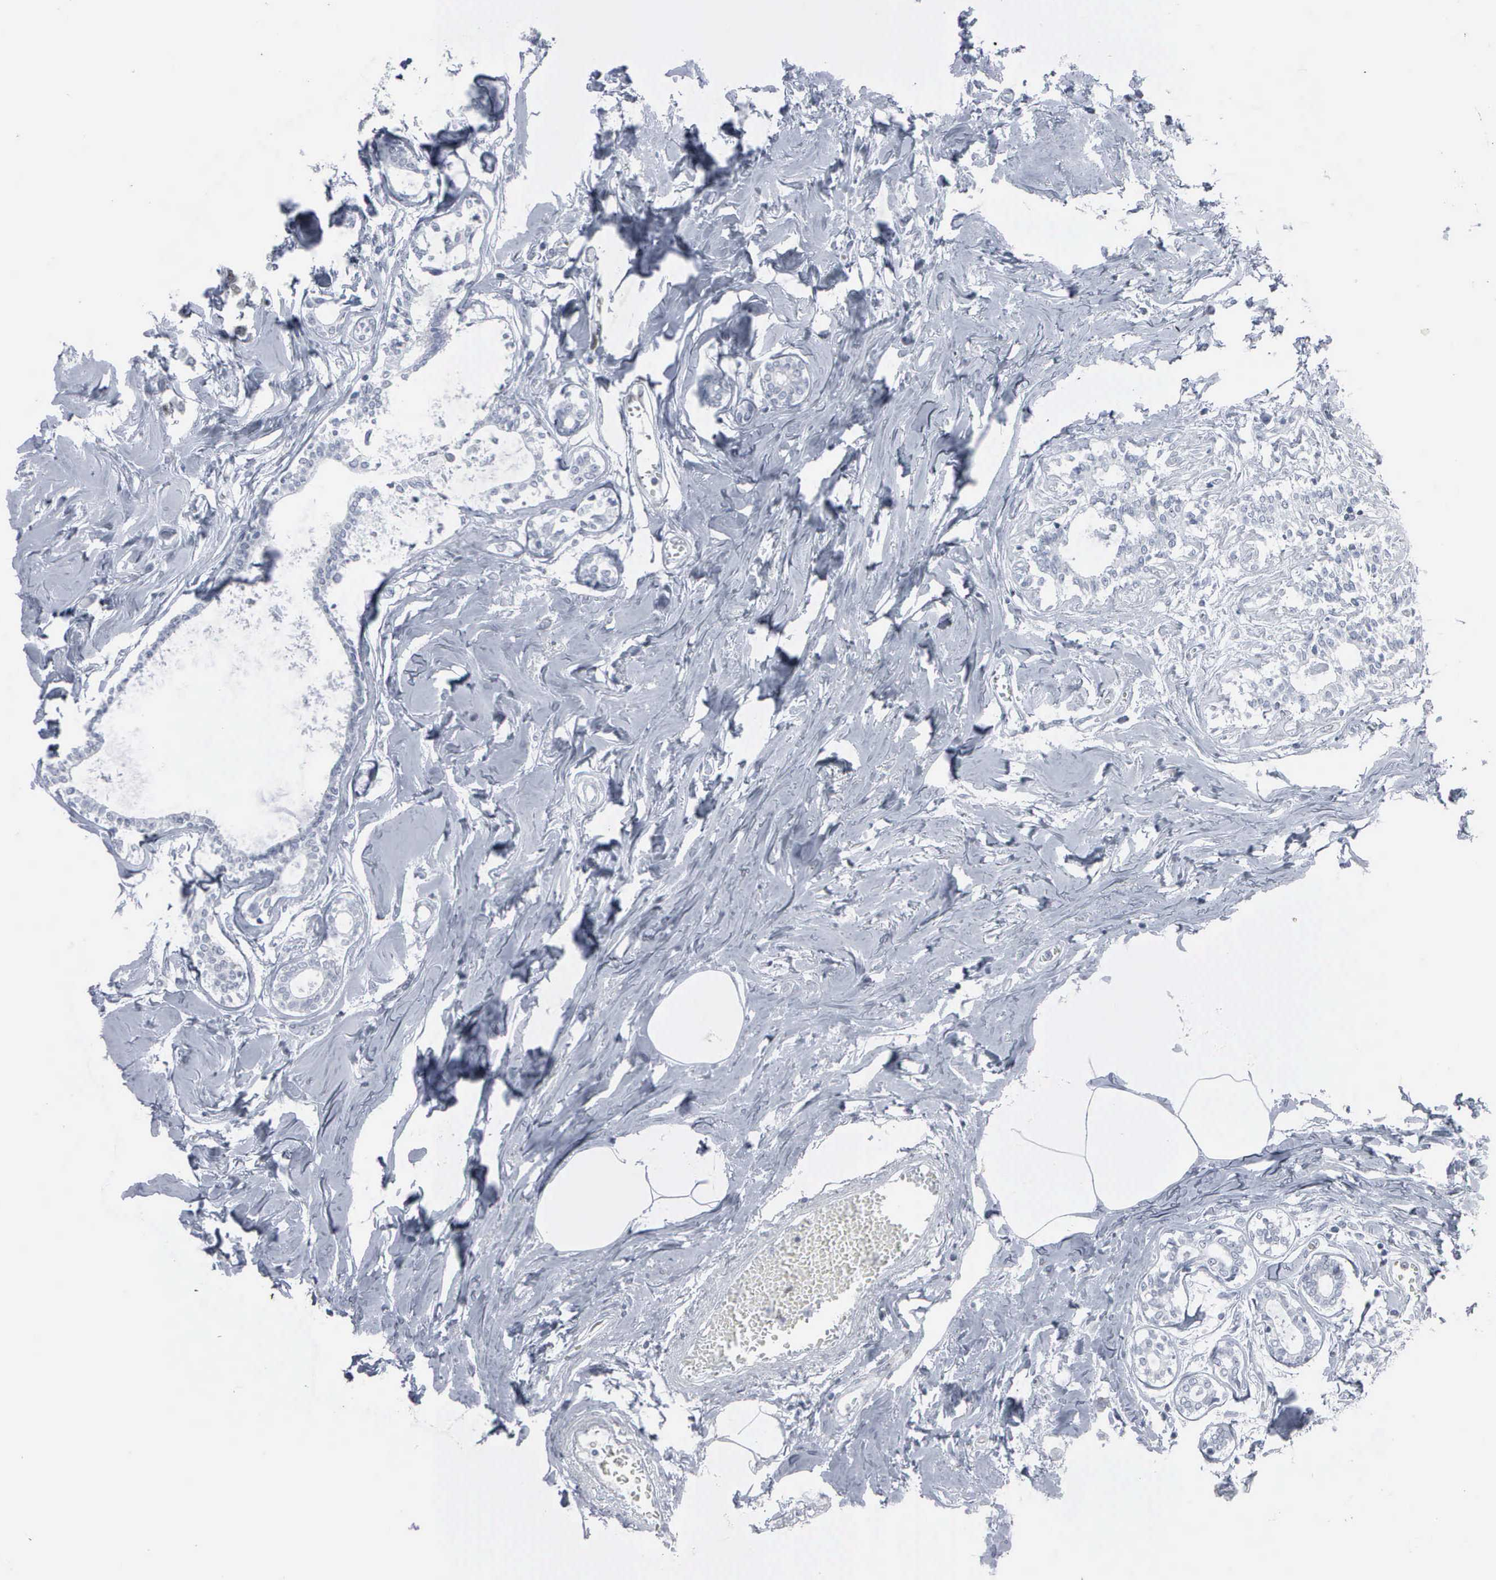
{"staining": {"intensity": "negative", "quantity": "none", "location": "none"}, "tissue": "breast cancer", "cell_type": "Tumor cells", "image_type": "cancer", "snomed": [{"axis": "morphology", "description": "Lobular carcinoma"}, {"axis": "topography", "description": "Breast"}], "caption": "Tumor cells show no significant positivity in breast cancer (lobular carcinoma). The staining is performed using DAB (3,3'-diaminobenzidine) brown chromogen with nuclei counter-stained in using hematoxylin.", "gene": "CCND3", "patient": {"sex": "female", "age": 51}}